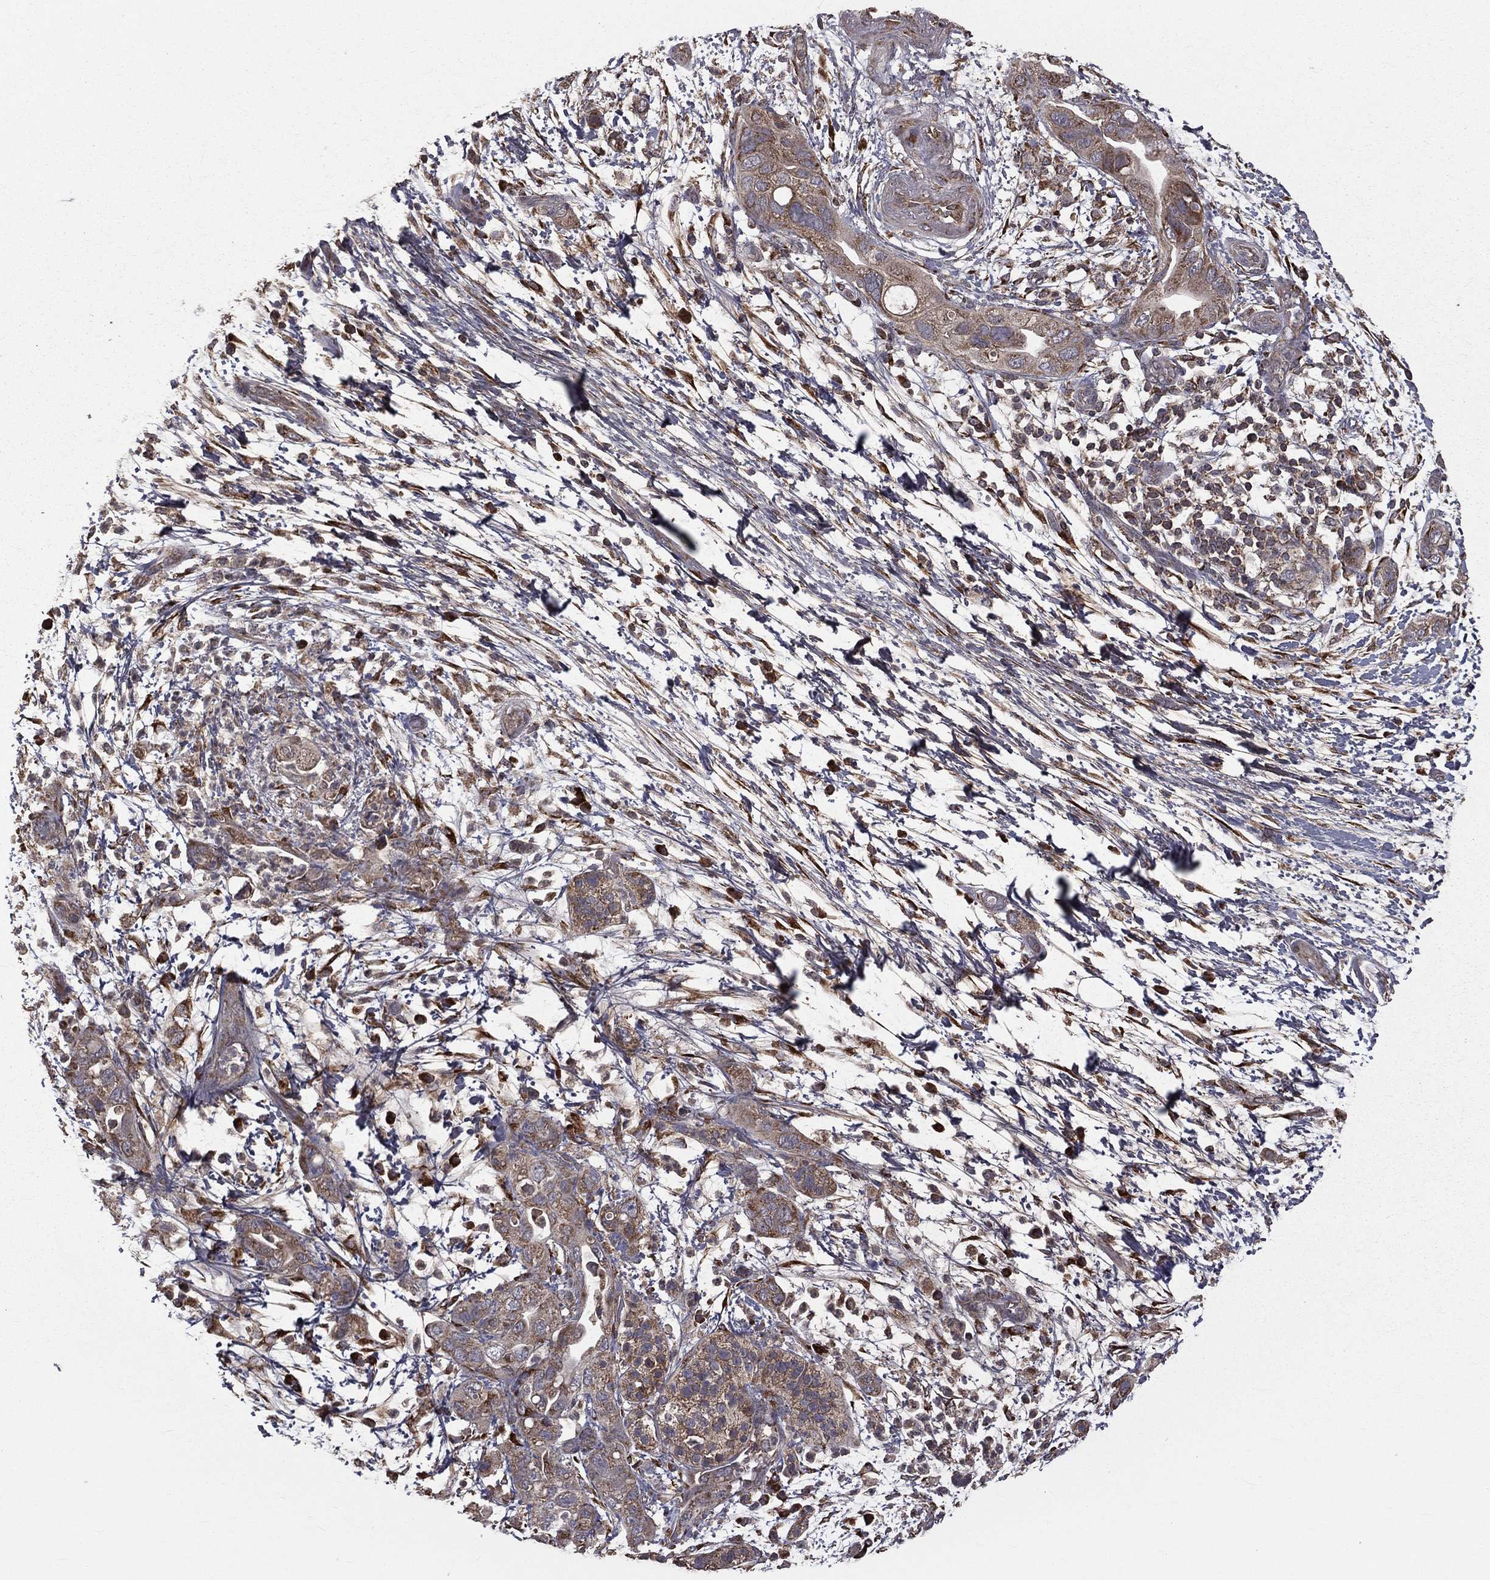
{"staining": {"intensity": "weak", "quantity": "25%-75%", "location": "cytoplasmic/membranous"}, "tissue": "pancreatic cancer", "cell_type": "Tumor cells", "image_type": "cancer", "snomed": [{"axis": "morphology", "description": "Adenocarcinoma, NOS"}, {"axis": "topography", "description": "Pancreas"}], "caption": "Immunohistochemistry (IHC) (DAB) staining of pancreatic cancer reveals weak cytoplasmic/membranous protein positivity in about 25%-75% of tumor cells.", "gene": "OLFML1", "patient": {"sex": "female", "age": 72}}